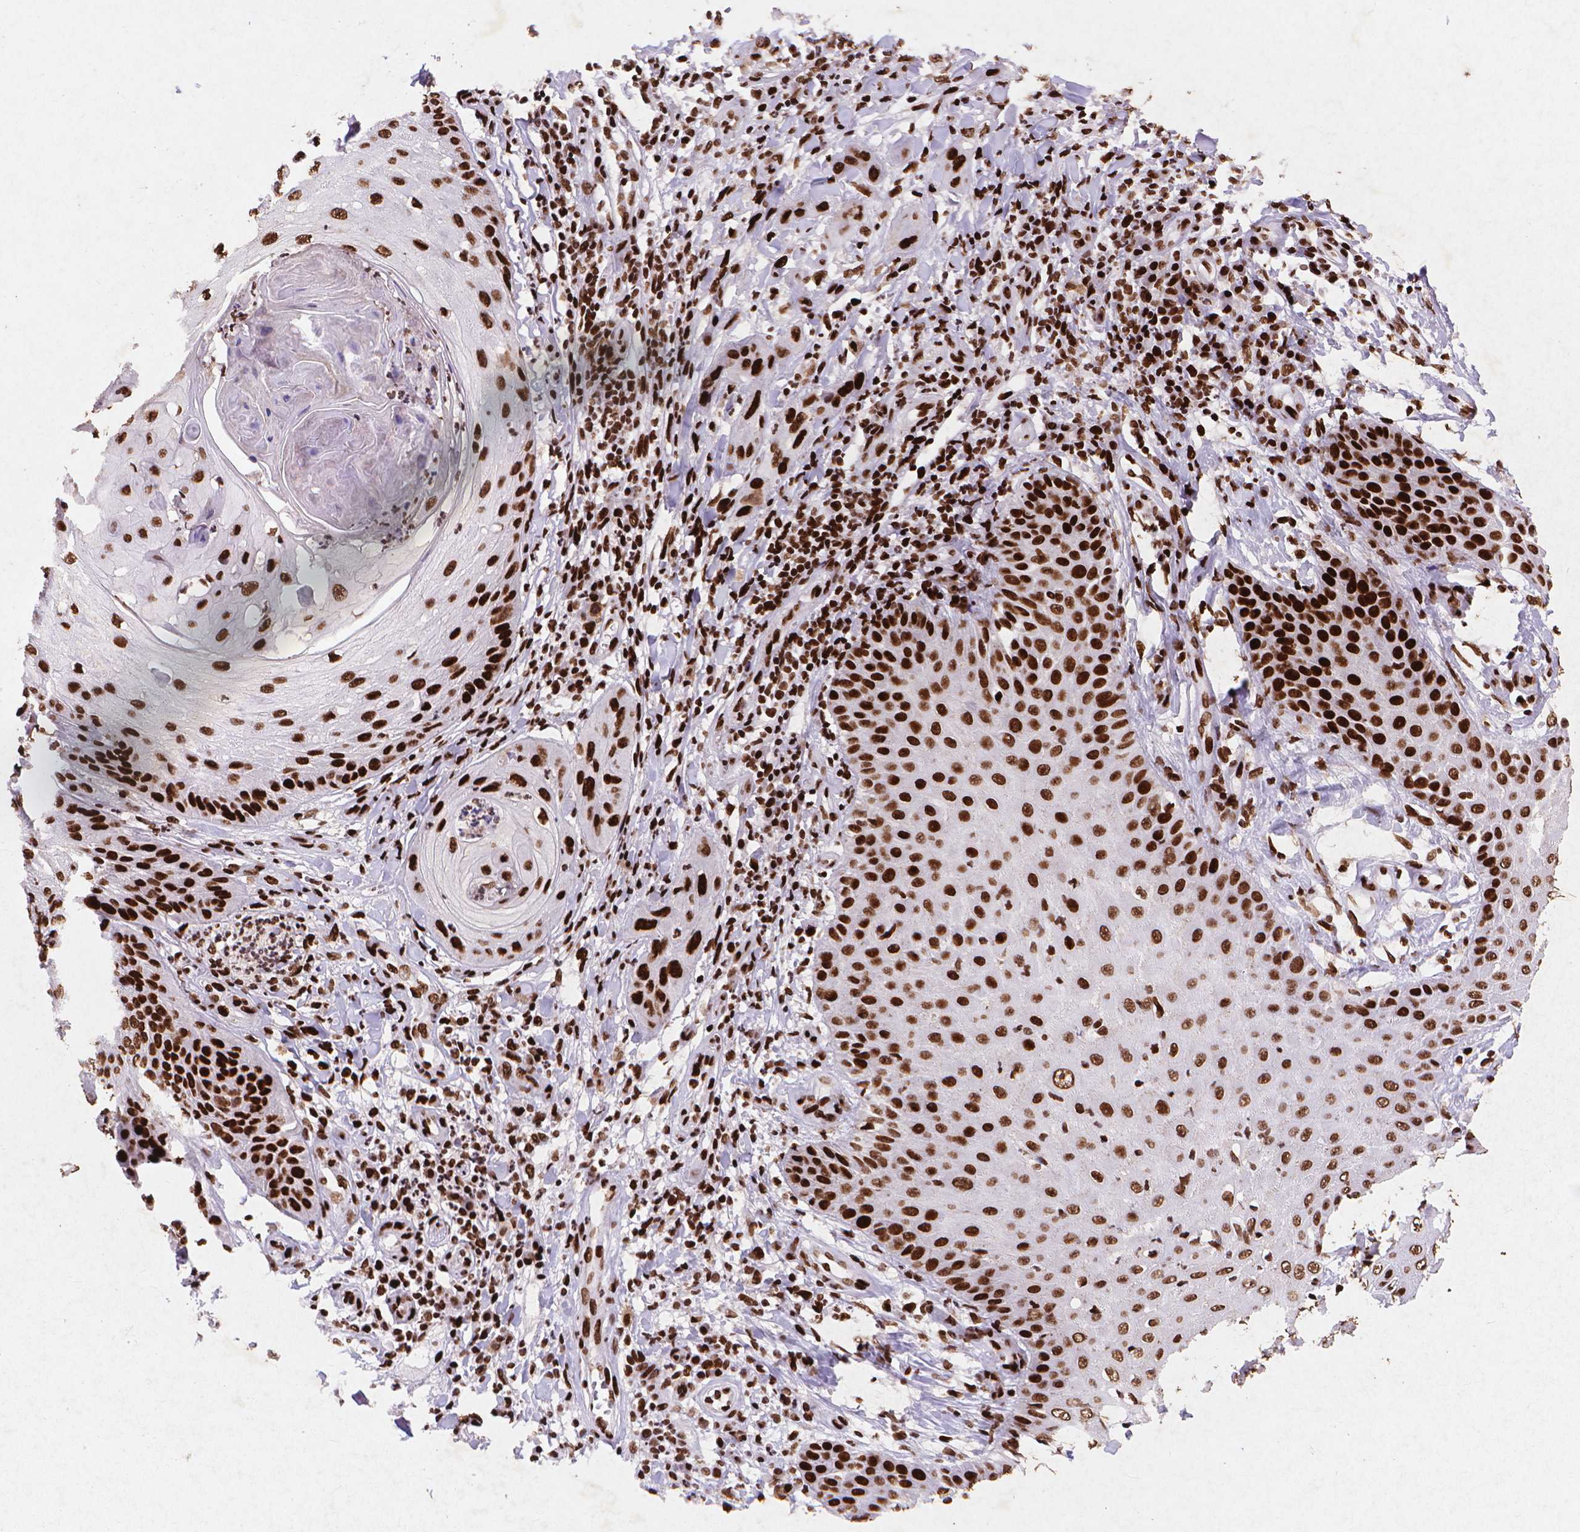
{"staining": {"intensity": "strong", "quantity": ">75%", "location": "nuclear"}, "tissue": "skin cancer", "cell_type": "Tumor cells", "image_type": "cancer", "snomed": [{"axis": "morphology", "description": "Squamous cell carcinoma, NOS"}, {"axis": "topography", "description": "Skin"}], "caption": "Immunohistochemistry (IHC) of human skin cancer shows high levels of strong nuclear staining in about >75% of tumor cells.", "gene": "CITED2", "patient": {"sex": "male", "age": 70}}